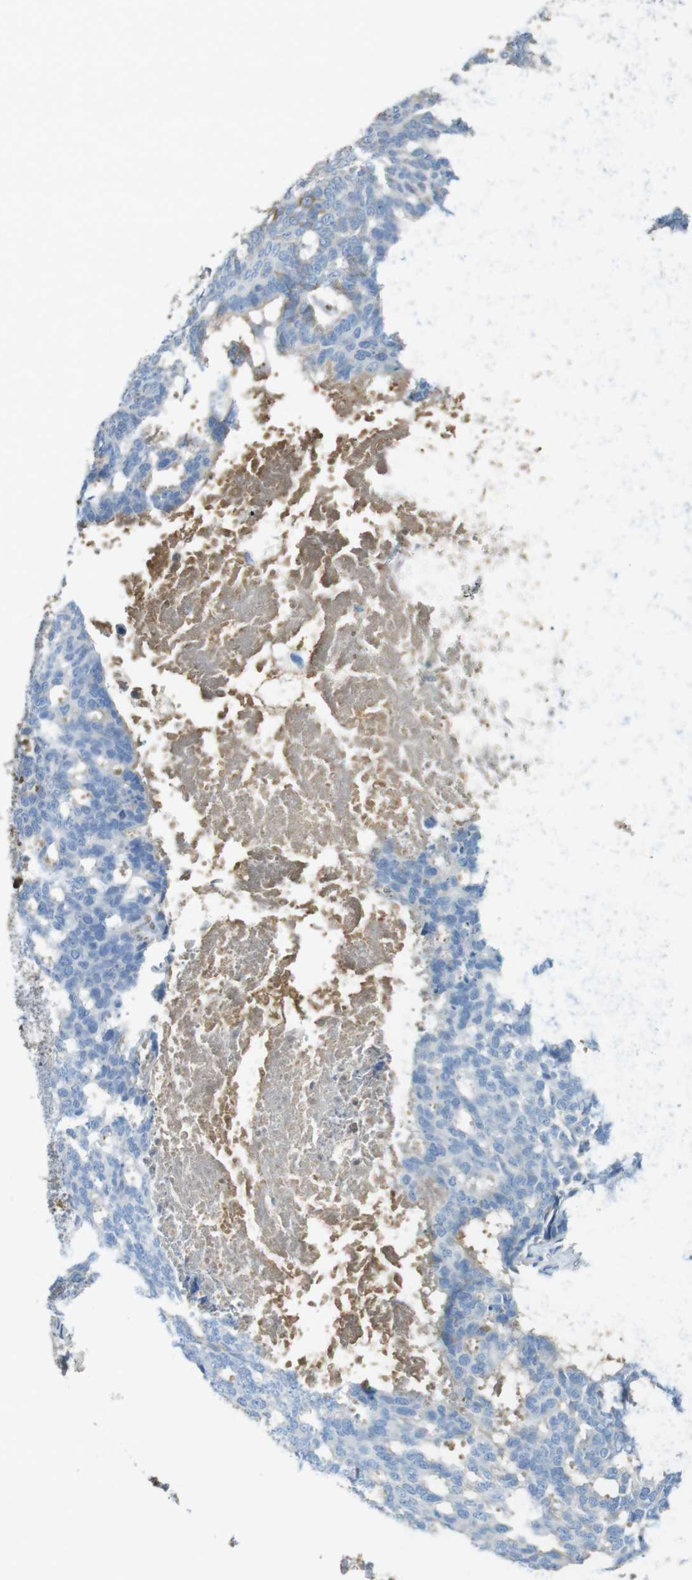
{"staining": {"intensity": "negative", "quantity": "none", "location": "none"}, "tissue": "skin cancer", "cell_type": "Tumor cells", "image_type": "cancer", "snomed": [{"axis": "morphology", "description": "Basal cell carcinoma"}, {"axis": "topography", "description": "Skin"}], "caption": "Tumor cells are negative for protein expression in human skin basal cell carcinoma.", "gene": "LTBP4", "patient": {"sex": "male", "age": 84}}